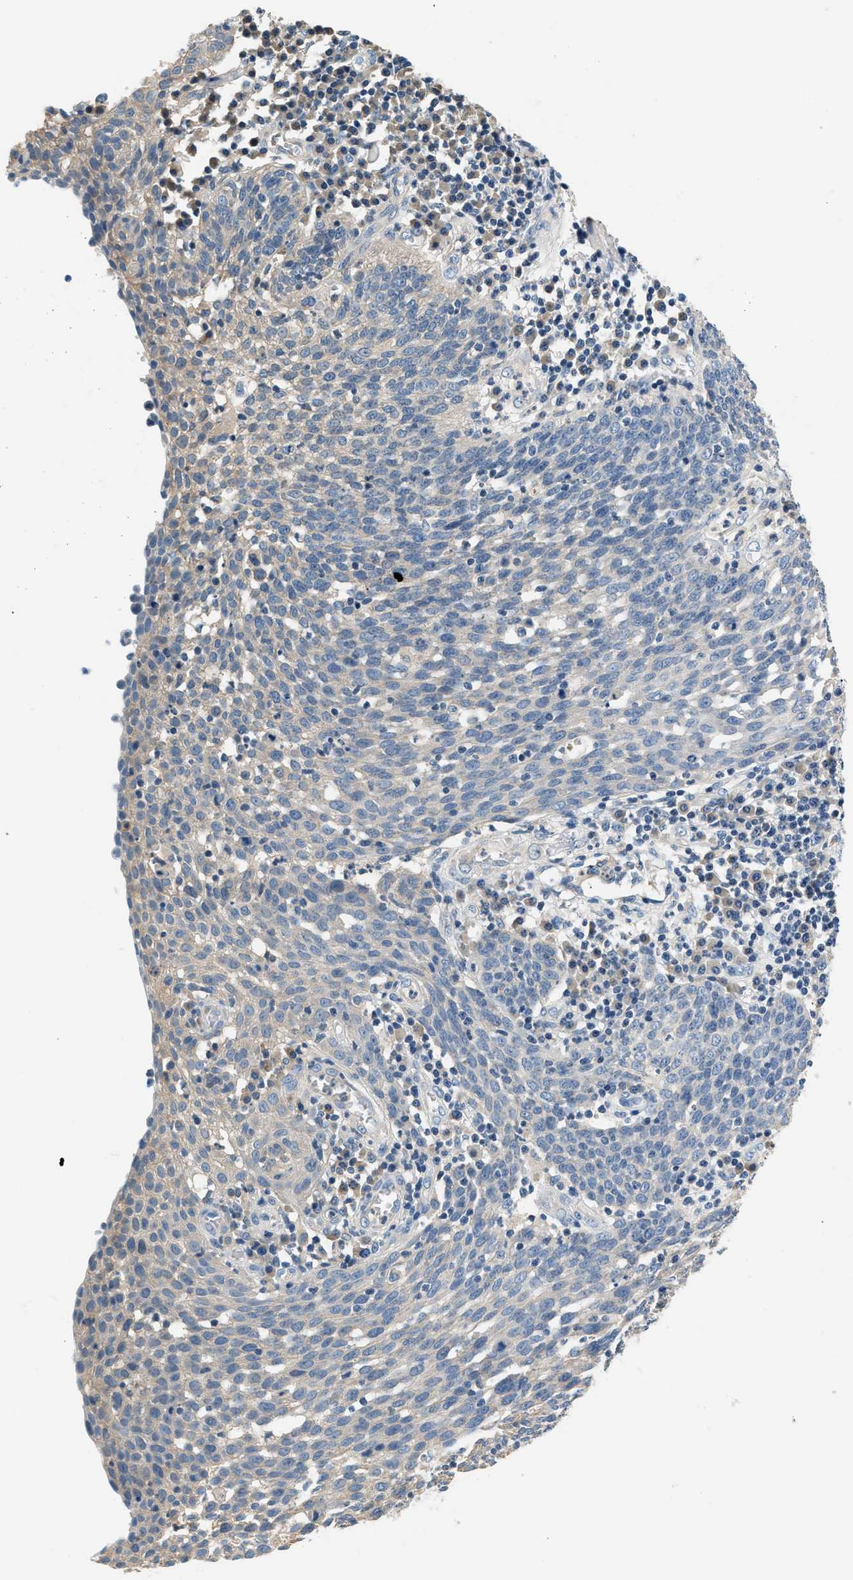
{"staining": {"intensity": "weak", "quantity": "<25%", "location": "cytoplasmic/membranous"}, "tissue": "cervical cancer", "cell_type": "Tumor cells", "image_type": "cancer", "snomed": [{"axis": "morphology", "description": "Squamous cell carcinoma, NOS"}, {"axis": "topography", "description": "Cervix"}], "caption": "DAB (3,3'-diaminobenzidine) immunohistochemical staining of human cervical cancer (squamous cell carcinoma) reveals no significant staining in tumor cells.", "gene": "SLC35E1", "patient": {"sex": "female", "age": 34}}